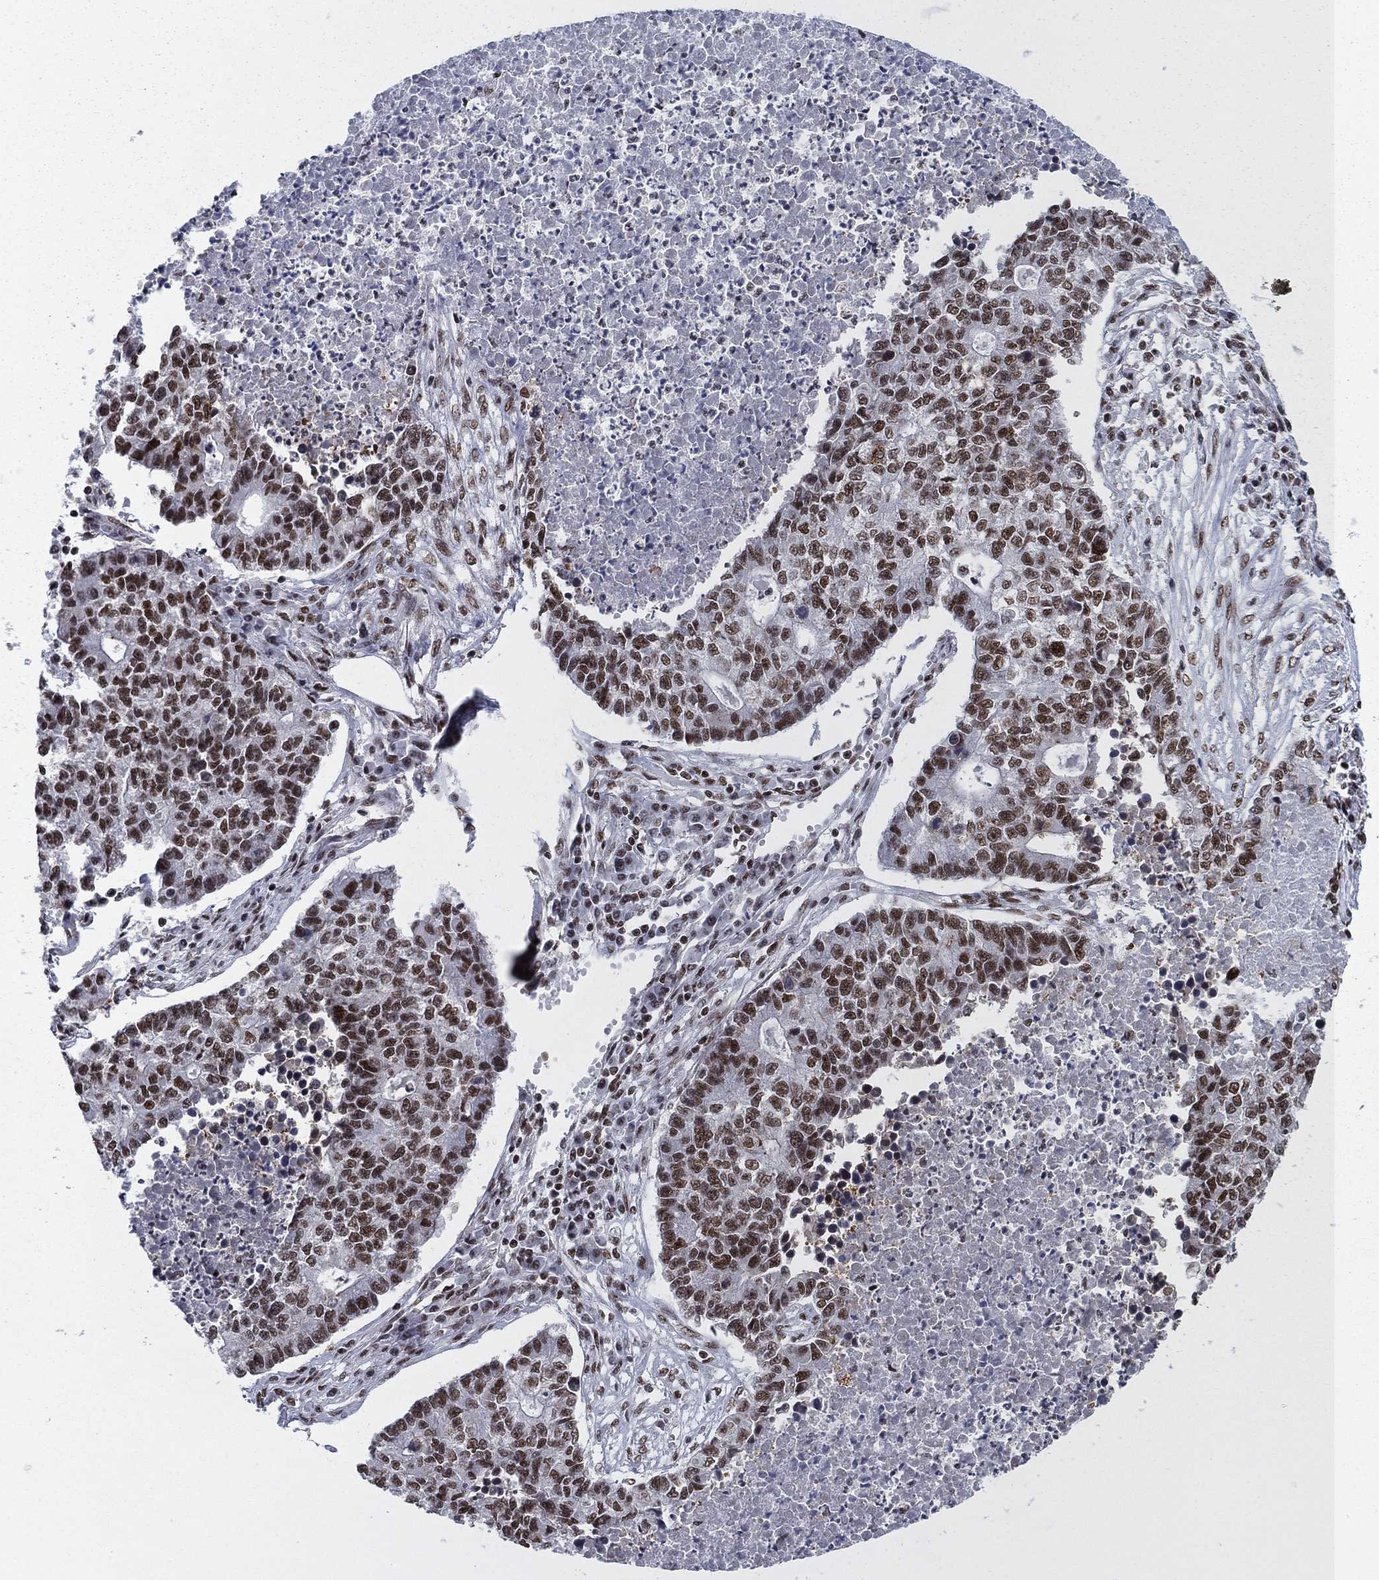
{"staining": {"intensity": "strong", "quantity": ">75%", "location": "nuclear"}, "tissue": "lung cancer", "cell_type": "Tumor cells", "image_type": "cancer", "snomed": [{"axis": "morphology", "description": "Adenocarcinoma, NOS"}, {"axis": "topography", "description": "Lung"}], "caption": "This is an image of immunohistochemistry (IHC) staining of adenocarcinoma (lung), which shows strong staining in the nuclear of tumor cells.", "gene": "RPRD1B", "patient": {"sex": "male", "age": 57}}